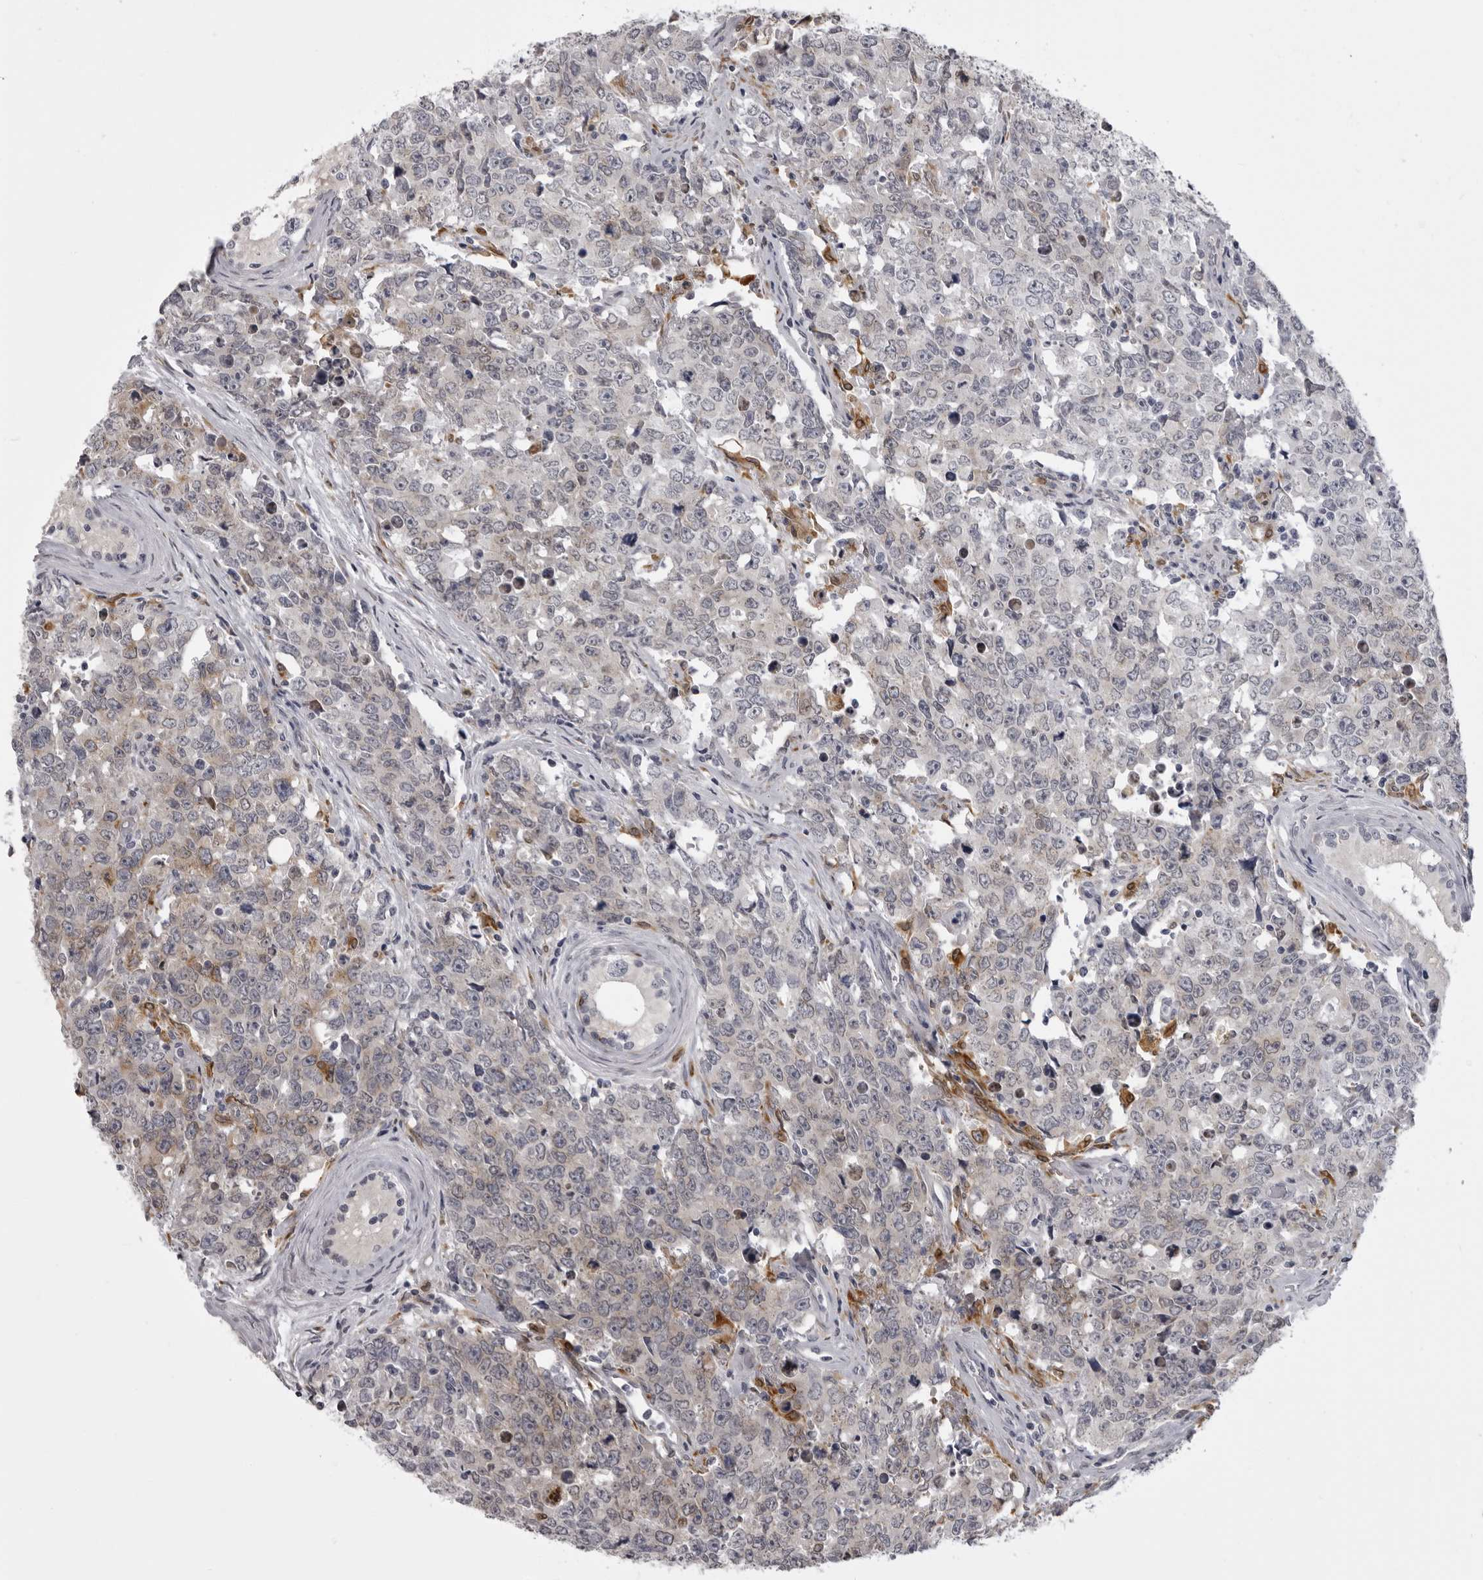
{"staining": {"intensity": "negative", "quantity": "none", "location": "none"}, "tissue": "testis cancer", "cell_type": "Tumor cells", "image_type": "cancer", "snomed": [{"axis": "morphology", "description": "Carcinoma, Embryonal, NOS"}, {"axis": "topography", "description": "Testis"}], "caption": "Embryonal carcinoma (testis) was stained to show a protein in brown. There is no significant staining in tumor cells.", "gene": "NCEH1", "patient": {"sex": "male", "age": 28}}